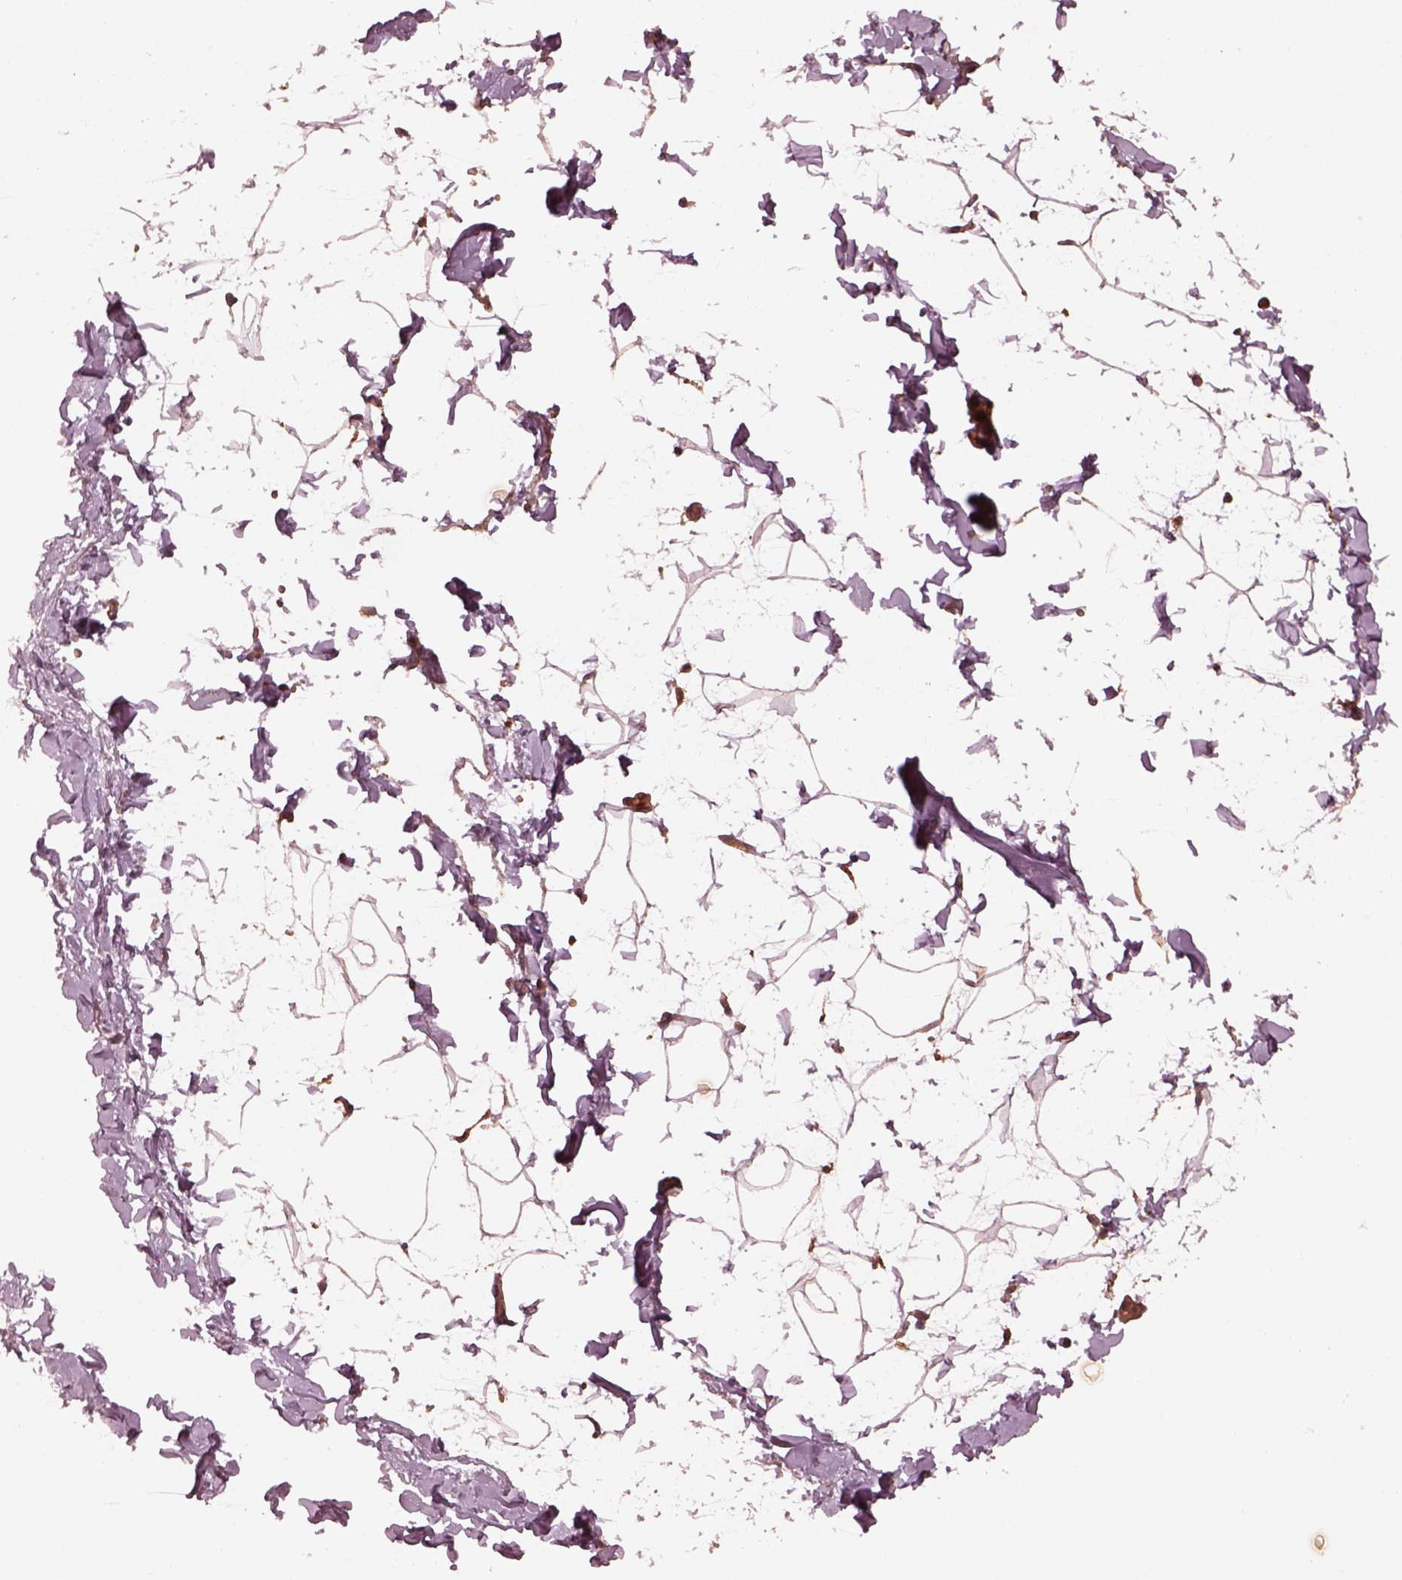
{"staining": {"intensity": "moderate", "quantity": "<25%", "location": "cytoplasmic/membranous"}, "tissue": "adipose tissue", "cell_type": "Adipocytes", "image_type": "normal", "snomed": [{"axis": "morphology", "description": "Normal tissue, NOS"}, {"axis": "topography", "description": "Gallbladder"}, {"axis": "topography", "description": "Peripheral nerve tissue"}], "caption": "The histopathology image exhibits immunohistochemical staining of normal adipose tissue. There is moderate cytoplasmic/membranous expression is present in about <25% of adipocytes. The staining is performed using DAB brown chromogen to label protein expression. The nuclei are counter-stained blue using hematoxylin.", "gene": "PIK3R2", "patient": {"sex": "female", "age": 45}}